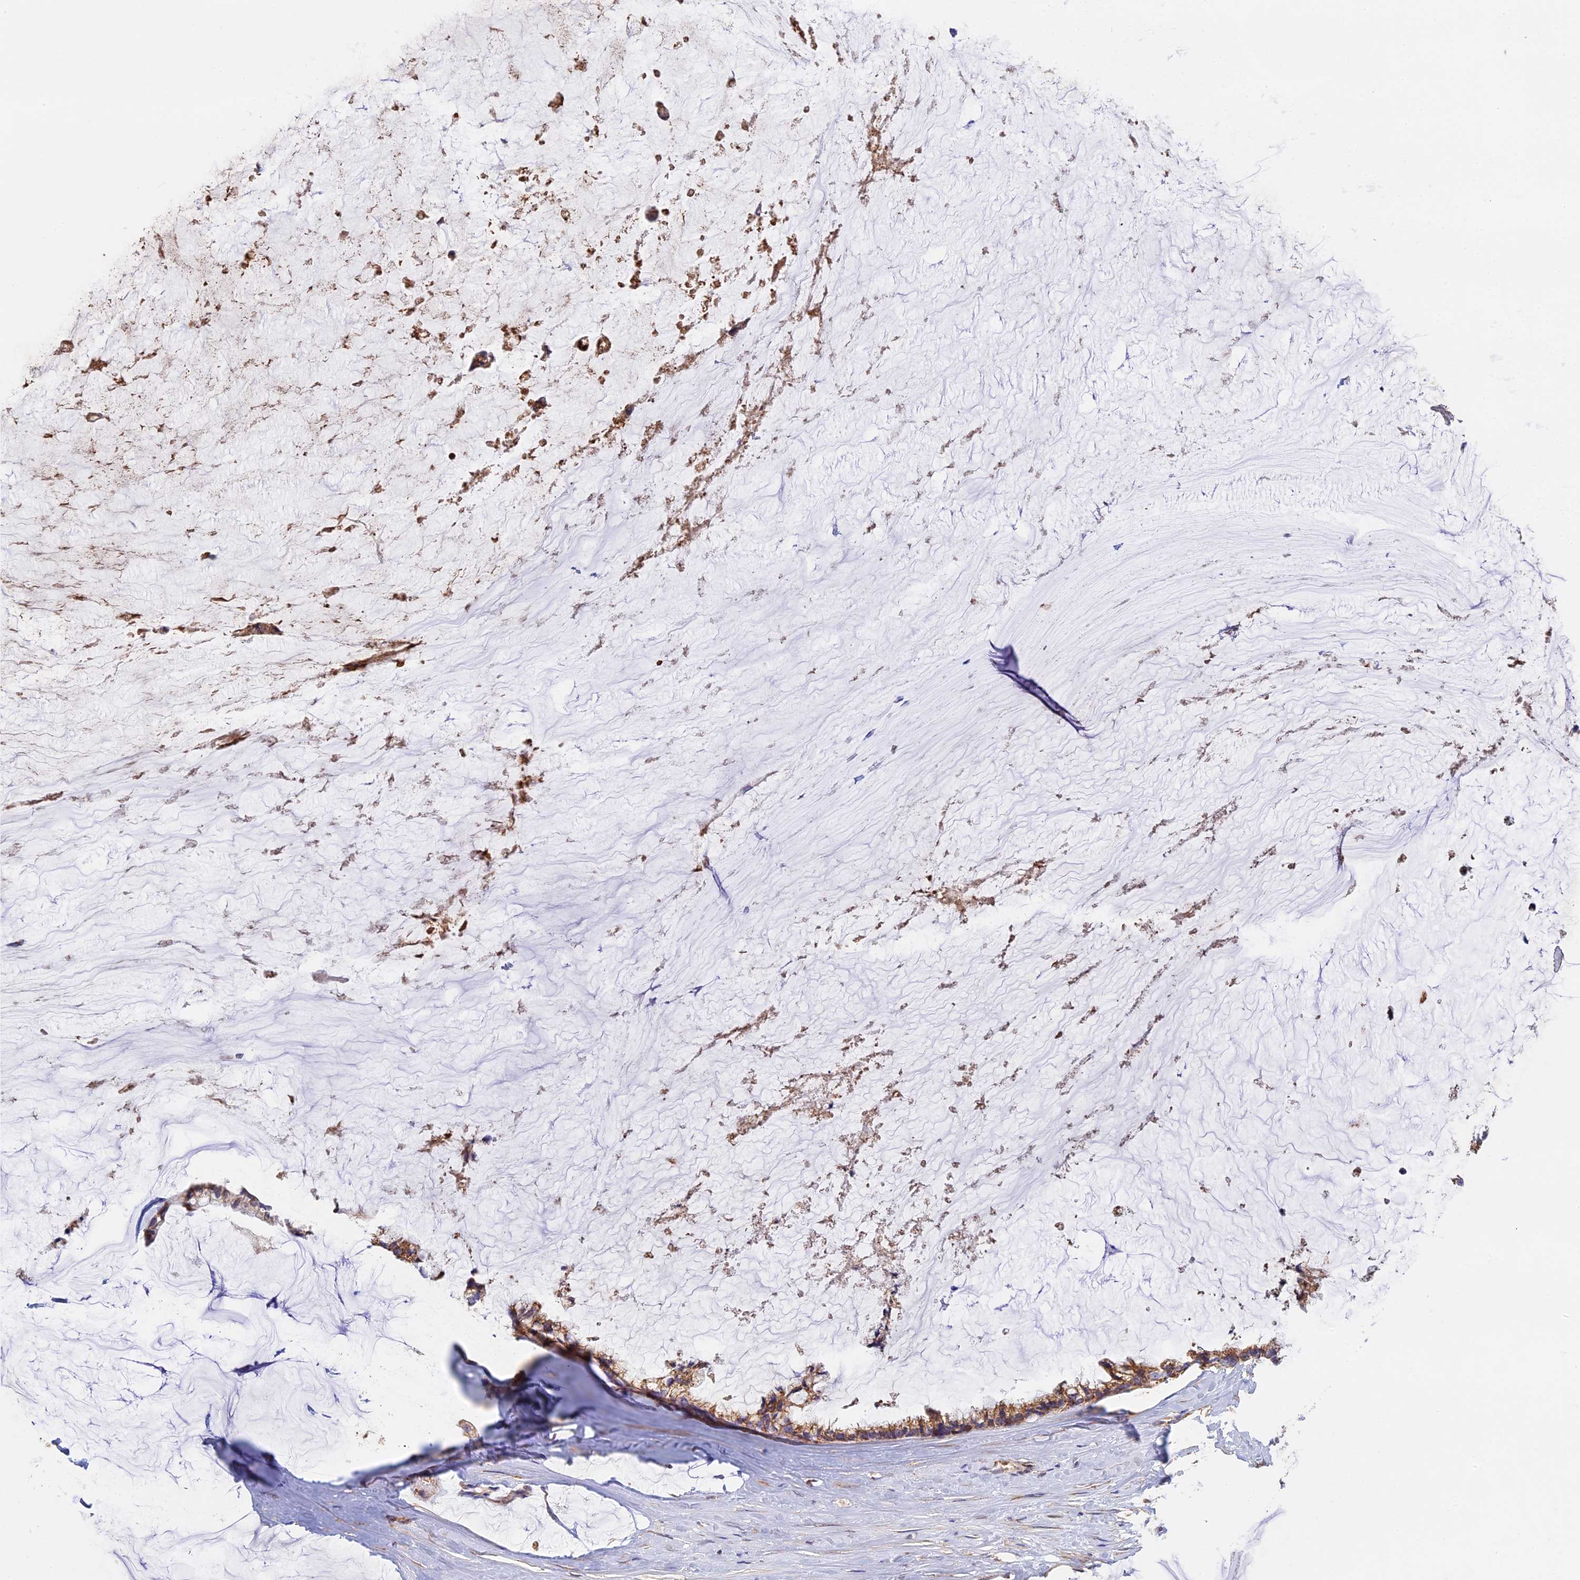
{"staining": {"intensity": "moderate", "quantity": ">75%", "location": "cytoplasmic/membranous"}, "tissue": "ovarian cancer", "cell_type": "Tumor cells", "image_type": "cancer", "snomed": [{"axis": "morphology", "description": "Cystadenocarcinoma, mucinous, NOS"}, {"axis": "topography", "description": "Ovary"}], "caption": "Ovarian mucinous cystadenocarcinoma tissue displays moderate cytoplasmic/membranous staining in approximately >75% of tumor cells, visualized by immunohistochemistry.", "gene": "OCEL1", "patient": {"sex": "female", "age": 39}}